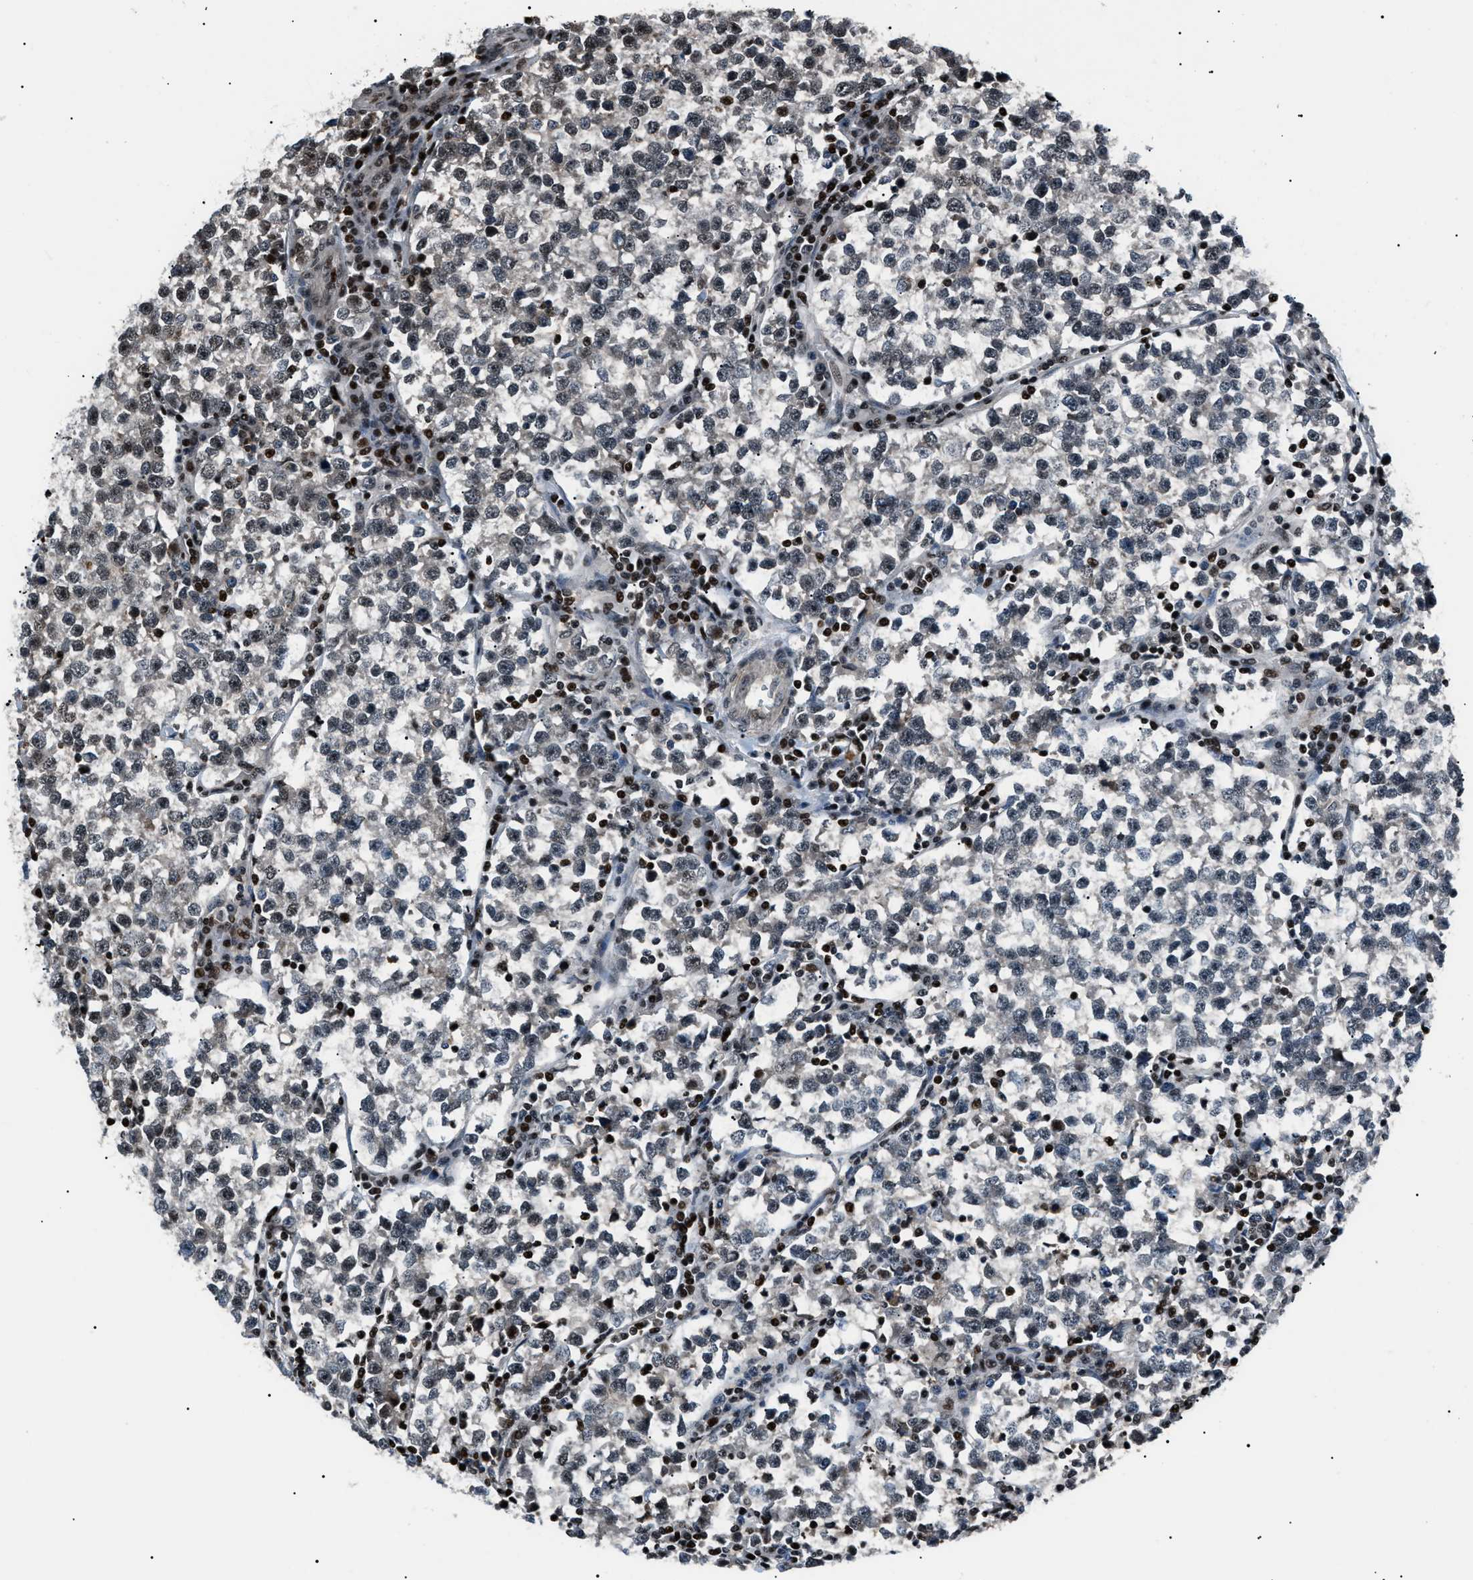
{"staining": {"intensity": "negative", "quantity": "none", "location": "none"}, "tissue": "testis cancer", "cell_type": "Tumor cells", "image_type": "cancer", "snomed": [{"axis": "morphology", "description": "Normal tissue, NOS"}, {"axis": "morphology", "description": "Seminoma, NOS"}, {"axis": "topography", "description": "Testis"}], "caption": "Testis seminoma was stained to show a protein in brown. There is no significant staining in tumor cells. (Brightfield microscopy of DAB IHC at high magnification).", "gene": "PRKX", "patient": {"sex": "male", "age": 43}}